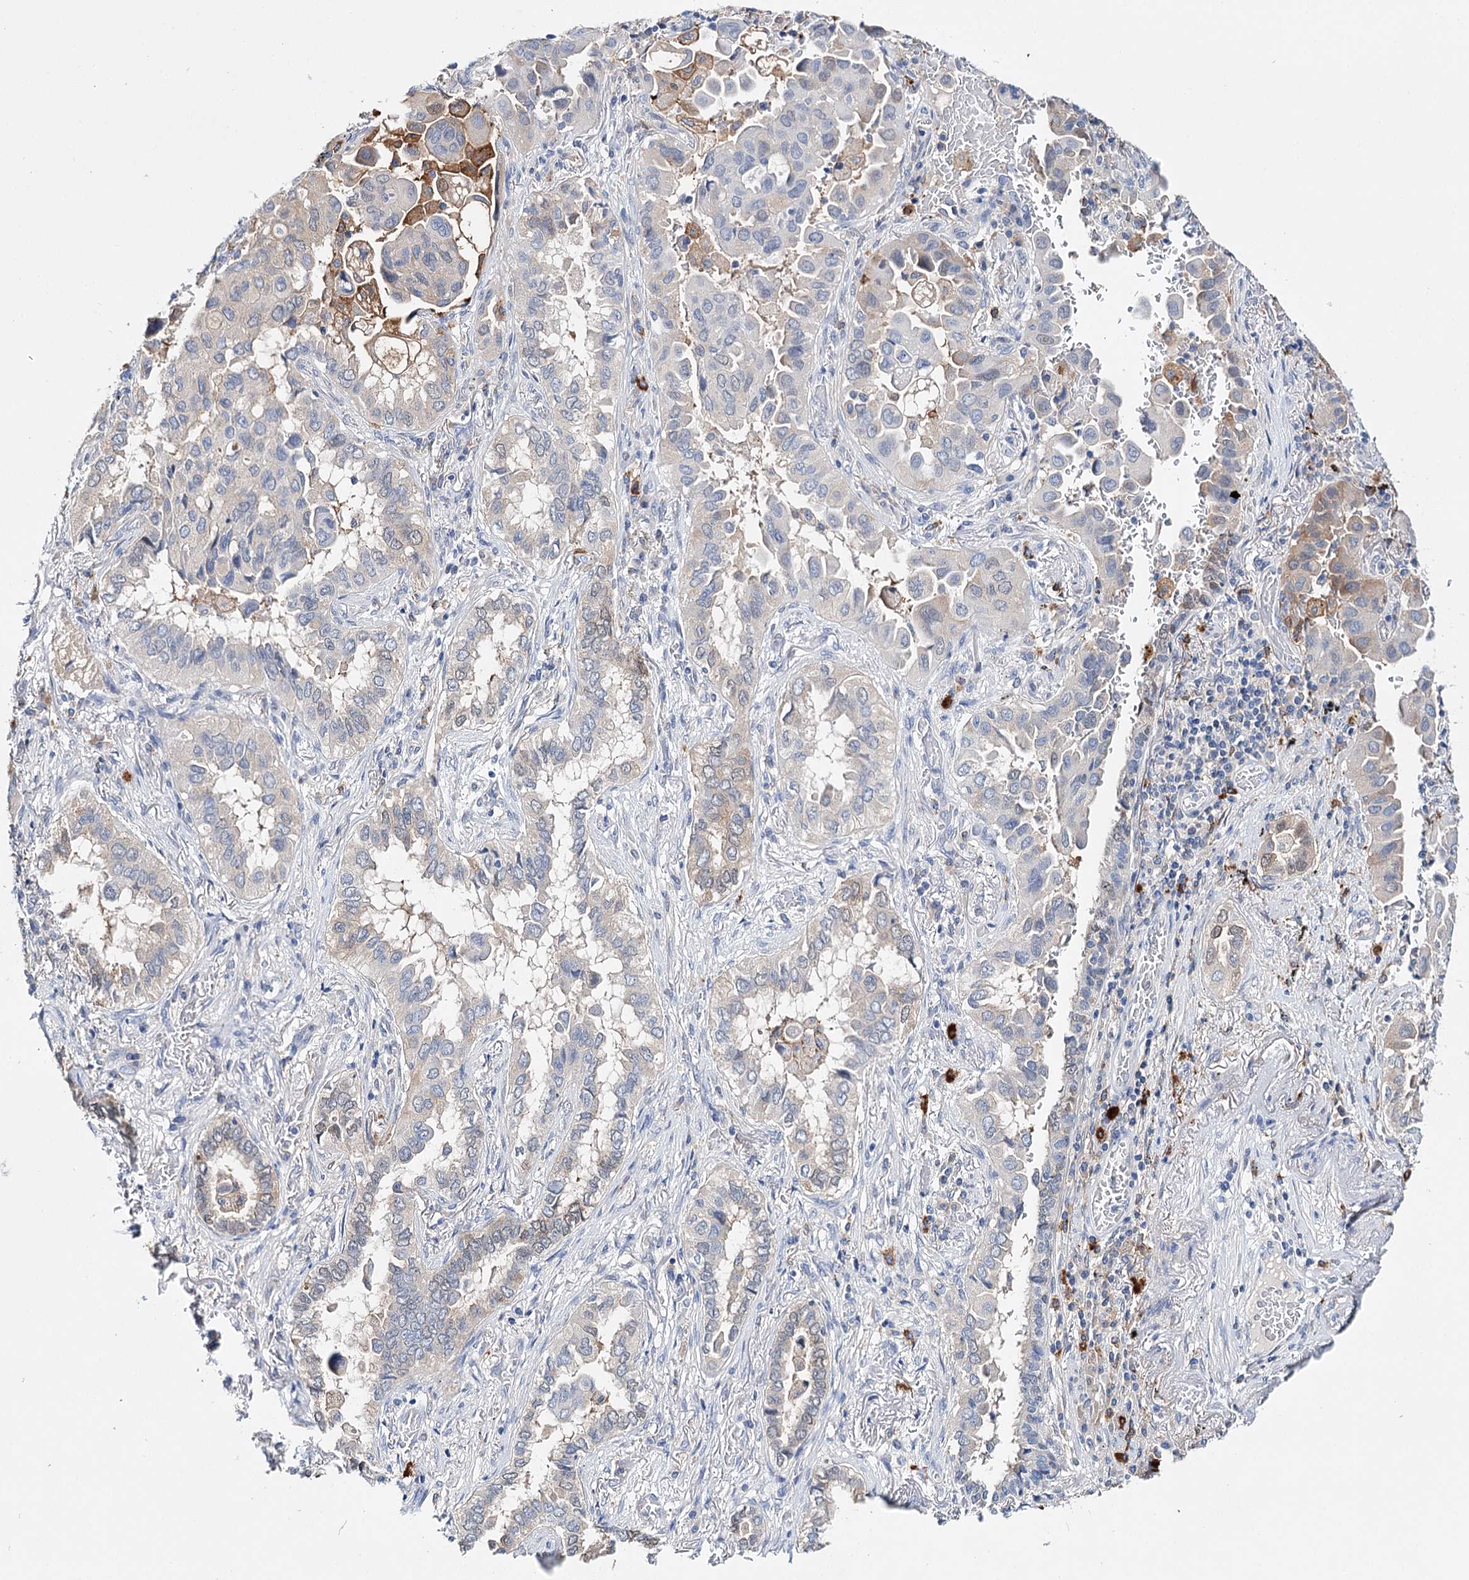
{"staining": {"intensity": "negative", "quantity": "none", "location": "none"}, "tissue": "lung cancer", "cell_type": "Tumor cells", "image_type": "cancer", "snomed": [{"axis": "morphology", "description": "Adenocarcinoma, NOS"}, {"axis": "topography", "description": "Lung"}], "caption": "Immunohistochemistry image of lung cancer (adenocarcinoma) stained for a protein (brown), which exhibits no staining in tumor cells.", "gene": "CFAP46", "patient": {"sex": "female", "age": 76}}